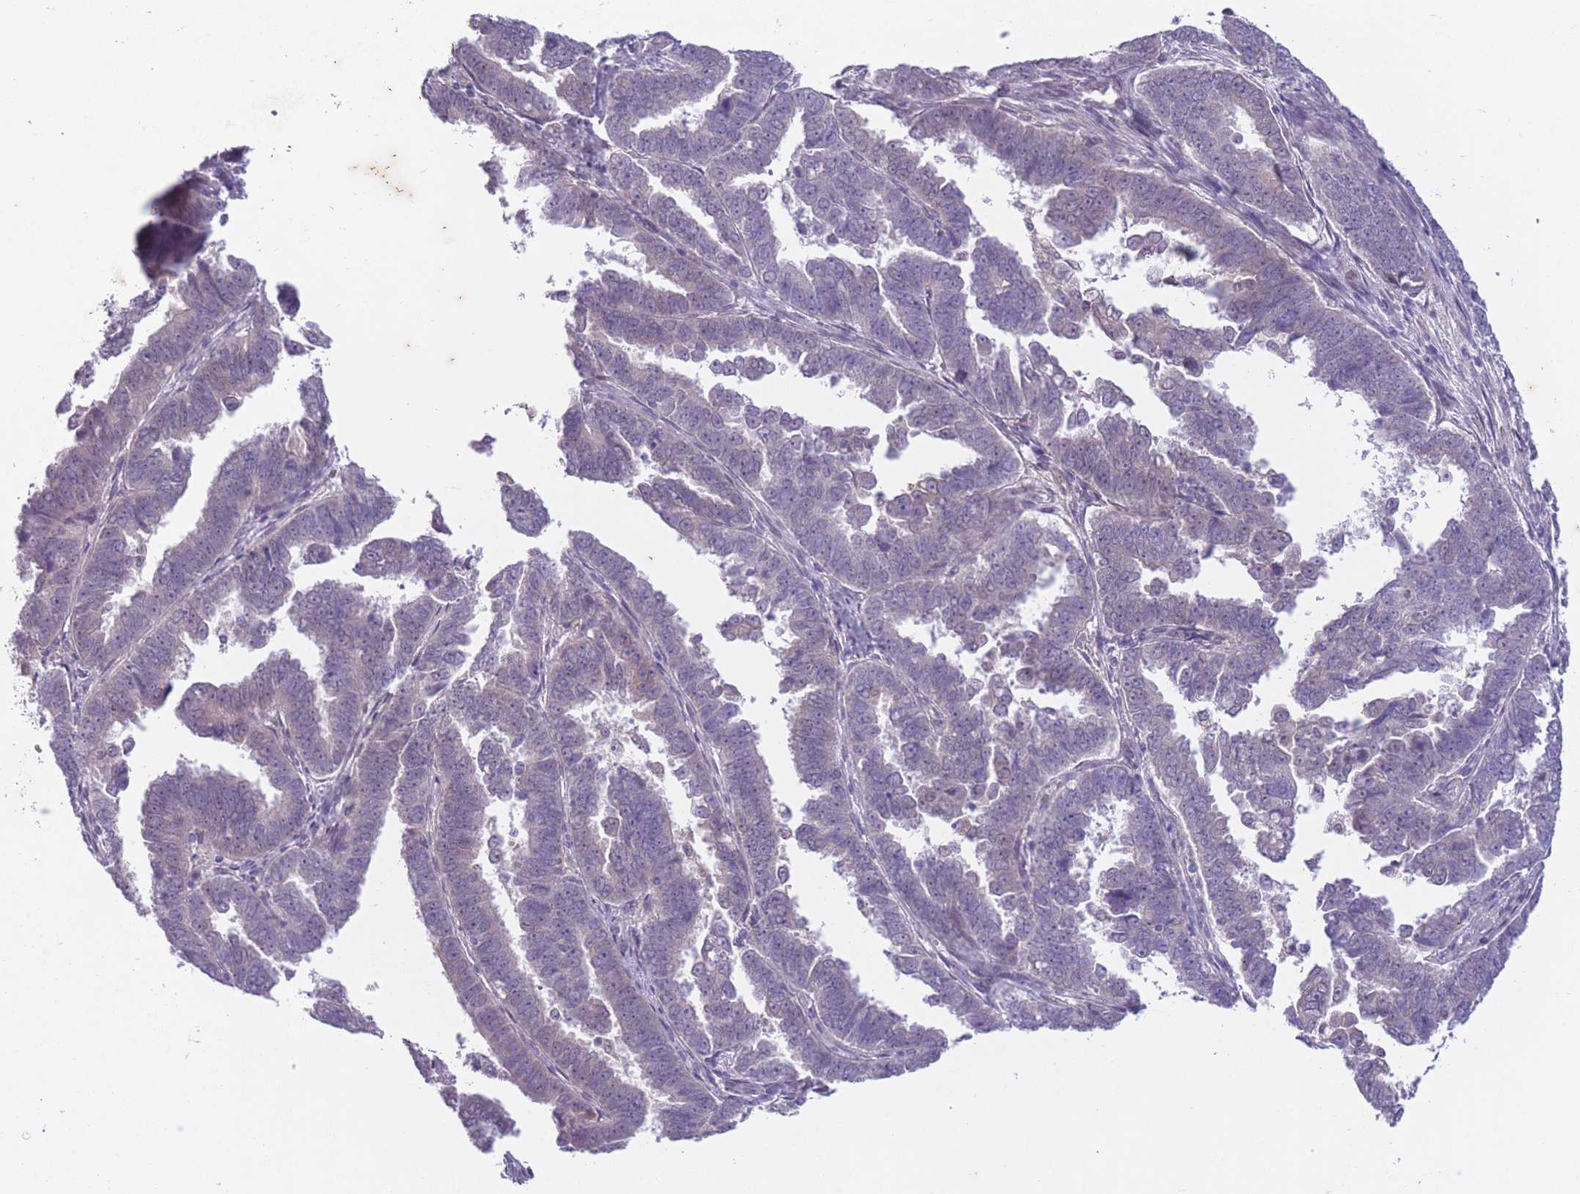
{"staining": {"intensity": "negative", "quantity": "none", "location": "none"}, "tissue": "endometrial cancer", "cell_type": "Tumor cells", "image_type": "cancer", "snomed": [{"axis": "morphology", "description": "Adenocarcinoma, NOS"}, {"axis": "topography", "description": "Endometrium"}], "caption": "Adenocarcinoma (endometrial) was stained to show a protein in brown. There is no significant staining in tumor cells. (Brightfield microscopy of DAB immunohistochemistry (IHC) at high magnification).", "gene": "ARPIN", "patient": {"sex": "female", "age": 75}}